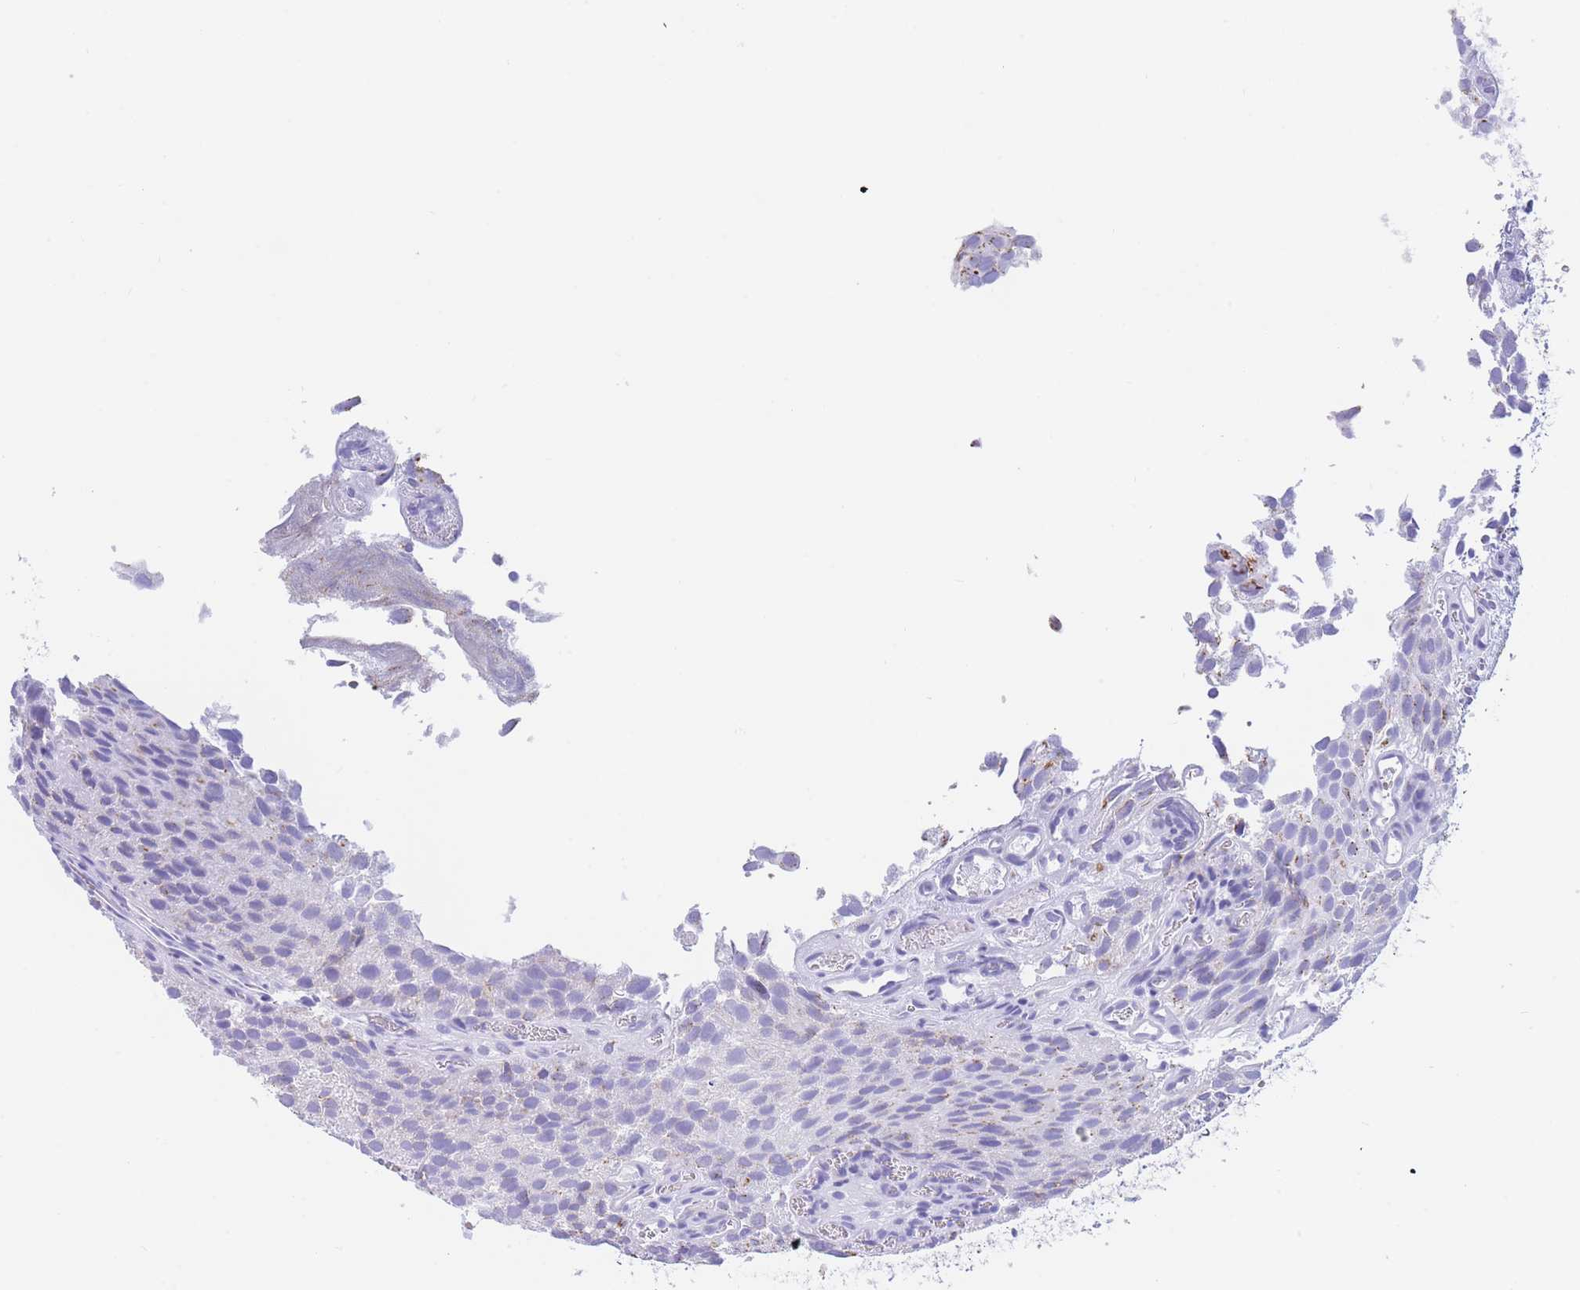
{"staining": {"intensity": "weak", "quantity": "<25%", "location": "cytoplasmic/membranous"}, "tissue": "urothelial cancer", "cell_type": "Tumor cells", "image_type": "cancer", "snomed": [{"axis": "morphology", "description": "Urothelial carcinoma, Low grade"}, {"axis": "topography", "description": "Urinary bladder"}], "caption": "Immunohistochemistry (IHC) image of neoplastic tissue: human low-grade urothelial carcinoma stained with DAB (3,3'-diaminobenzidine) shows no significant protein staining in tumor cells.", "gene": "FAM3C", "patient": {"sex": "male", "age": 88}}